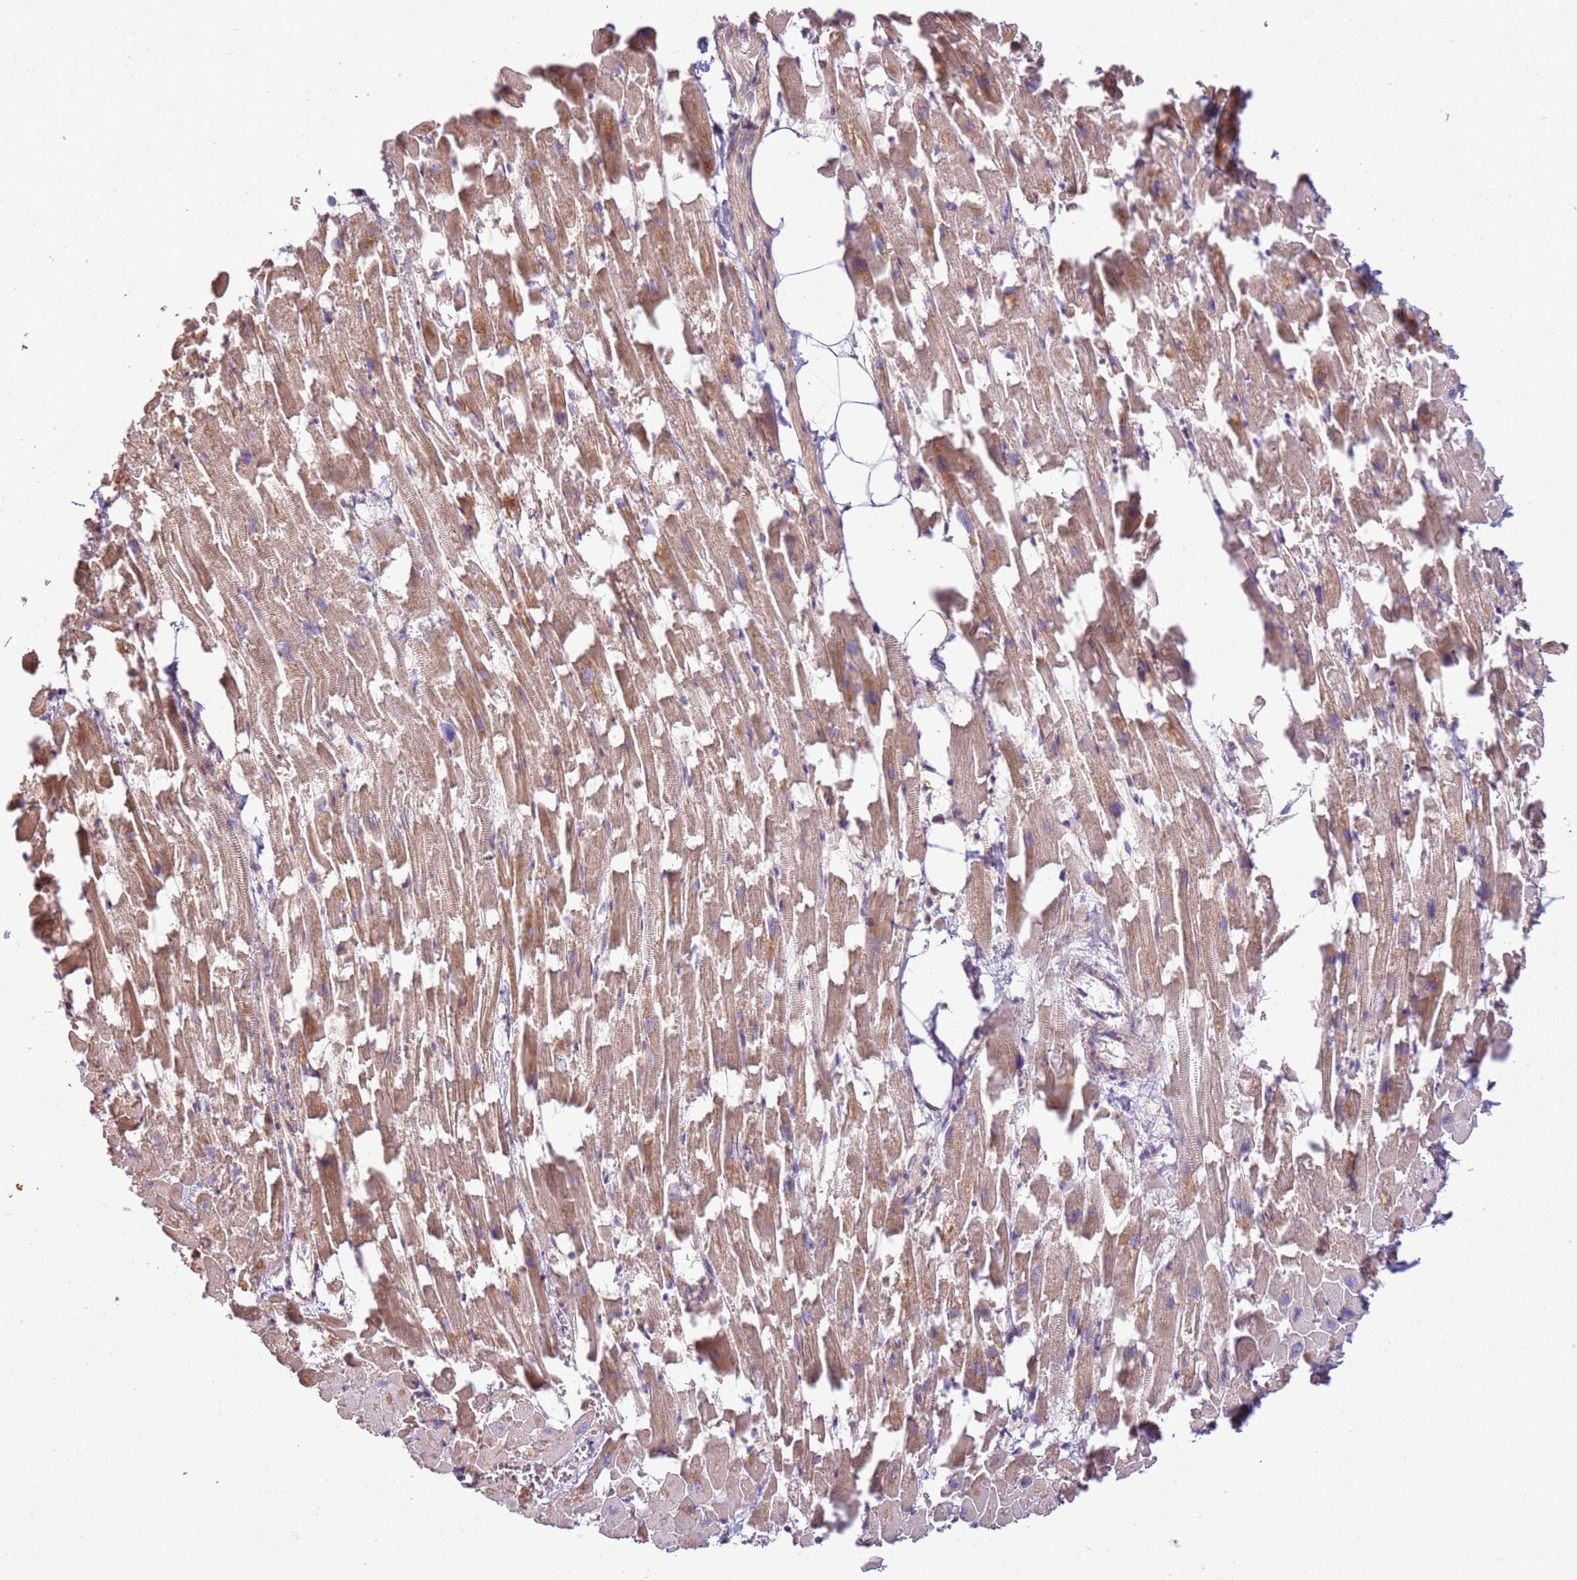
{"staining": {"intensity": "moderate", "quantity": ">75%", "location": "cytoplasmic/membranous"}, "tissue": "heart muscle", "cell_type": "Cardiomyocytes", "image_type": "normal", "snomed": [{"axis": "morphology", "description": "Normal tissue, NOS"}, {"axis": "topography", "description": "Heart"}], "caption": "Protein expression analysis of unremarkable human heart muscle reveals moderate cytoplasmic/membranous expression in about >75% of cardiomyocytes. (Stains: DAB in brown, nuclei in blue, Microscopy: brightfield microscopy at high magnification).", "gene": "SCARA3", "patient": {"sex": "female", "age": 64}}